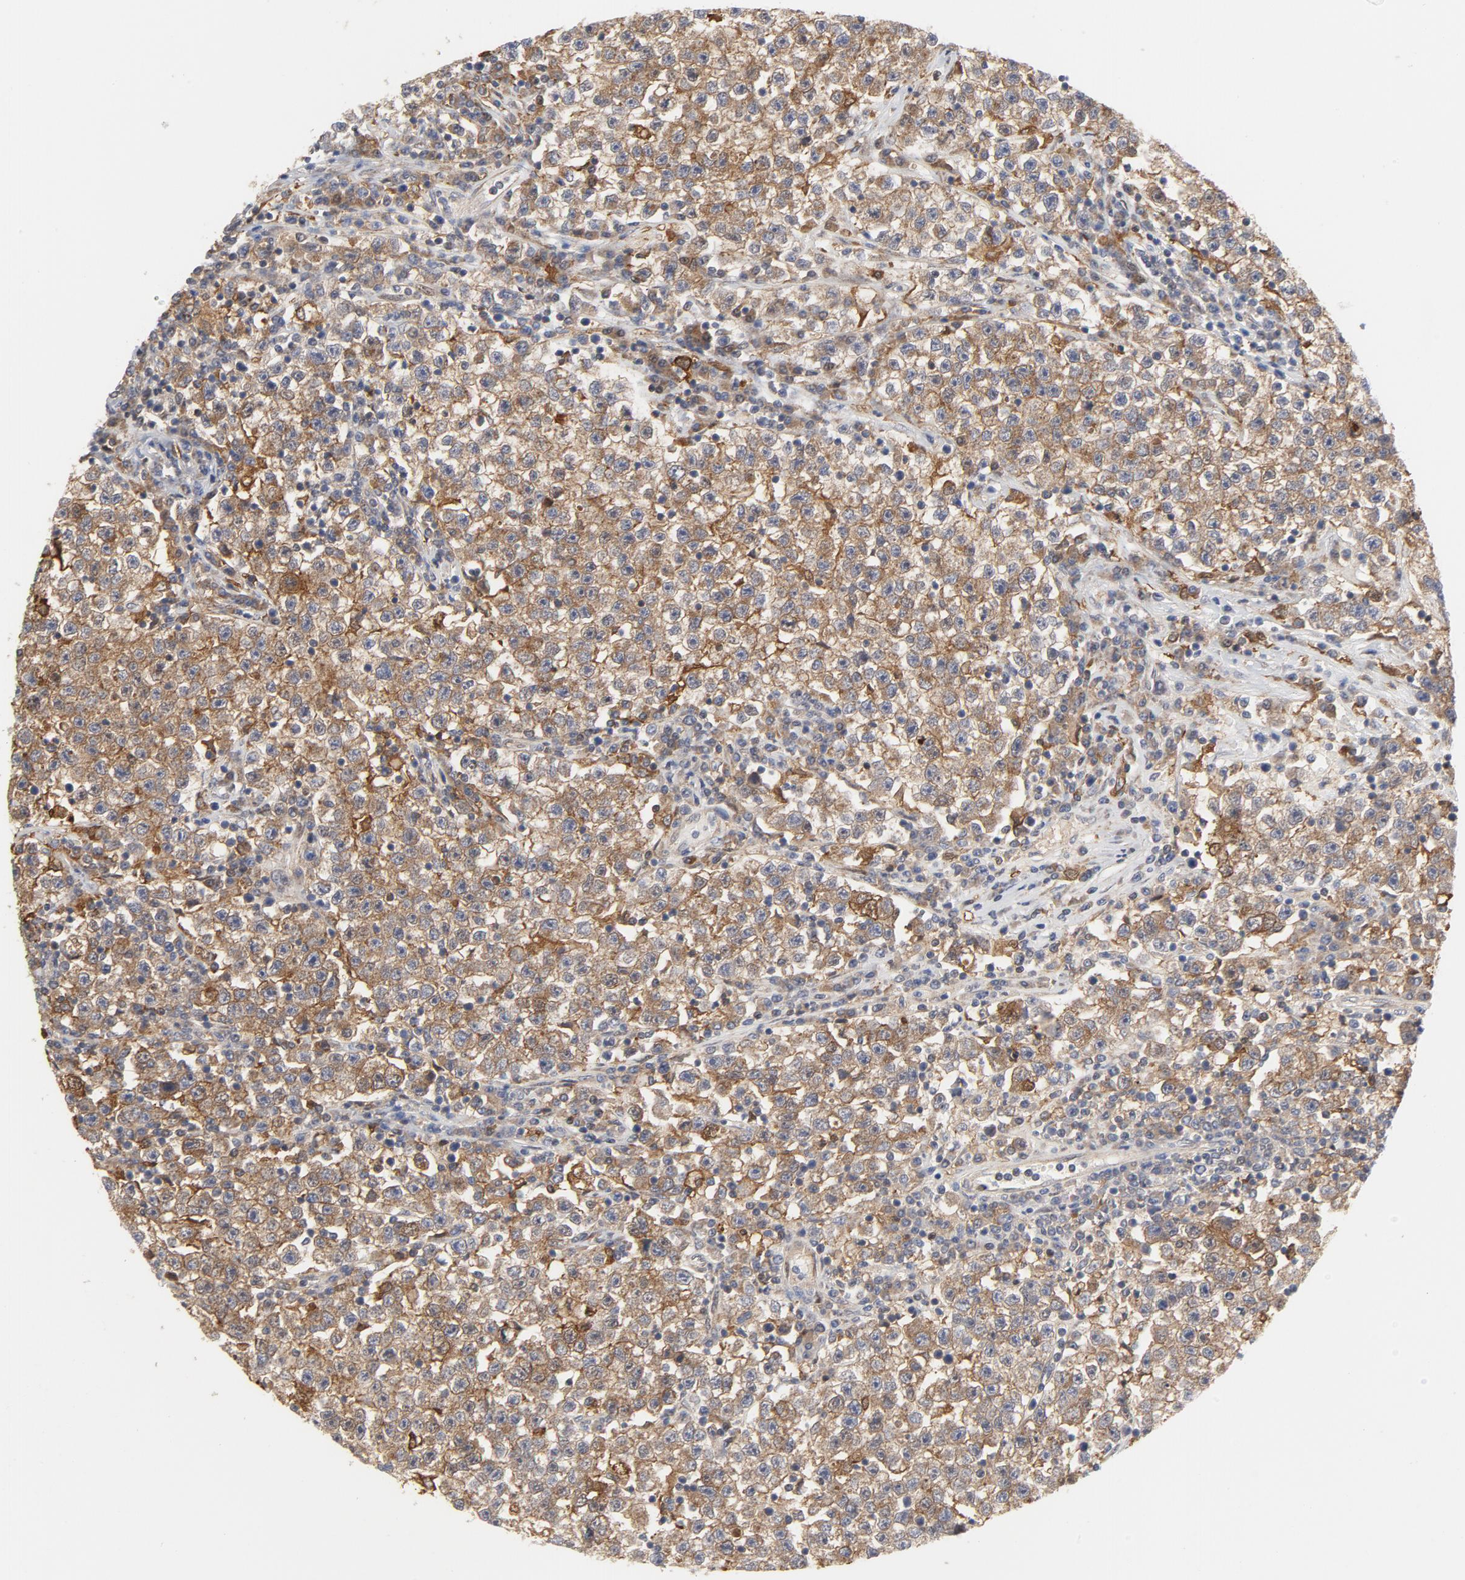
{"staining": {"intensity": "strong", "quantity": ">75%", "location": "cytoplasmic/membranous"}, "tissue": "testis cancer", "cell_type": "Tumor cells", "image_type": "cancer", "snomed": [{"axis": "morphology", "description": "Seminoma, NOS"}, {"axis": "topography", "description": "Testis"}], "caption": "Testis cancer tissue displays strong cytoplasmic/membranous staining in about >75% of tumor cells", "gene": "RAPGEF4", "patient": {"sex": "male", "age": 22}}